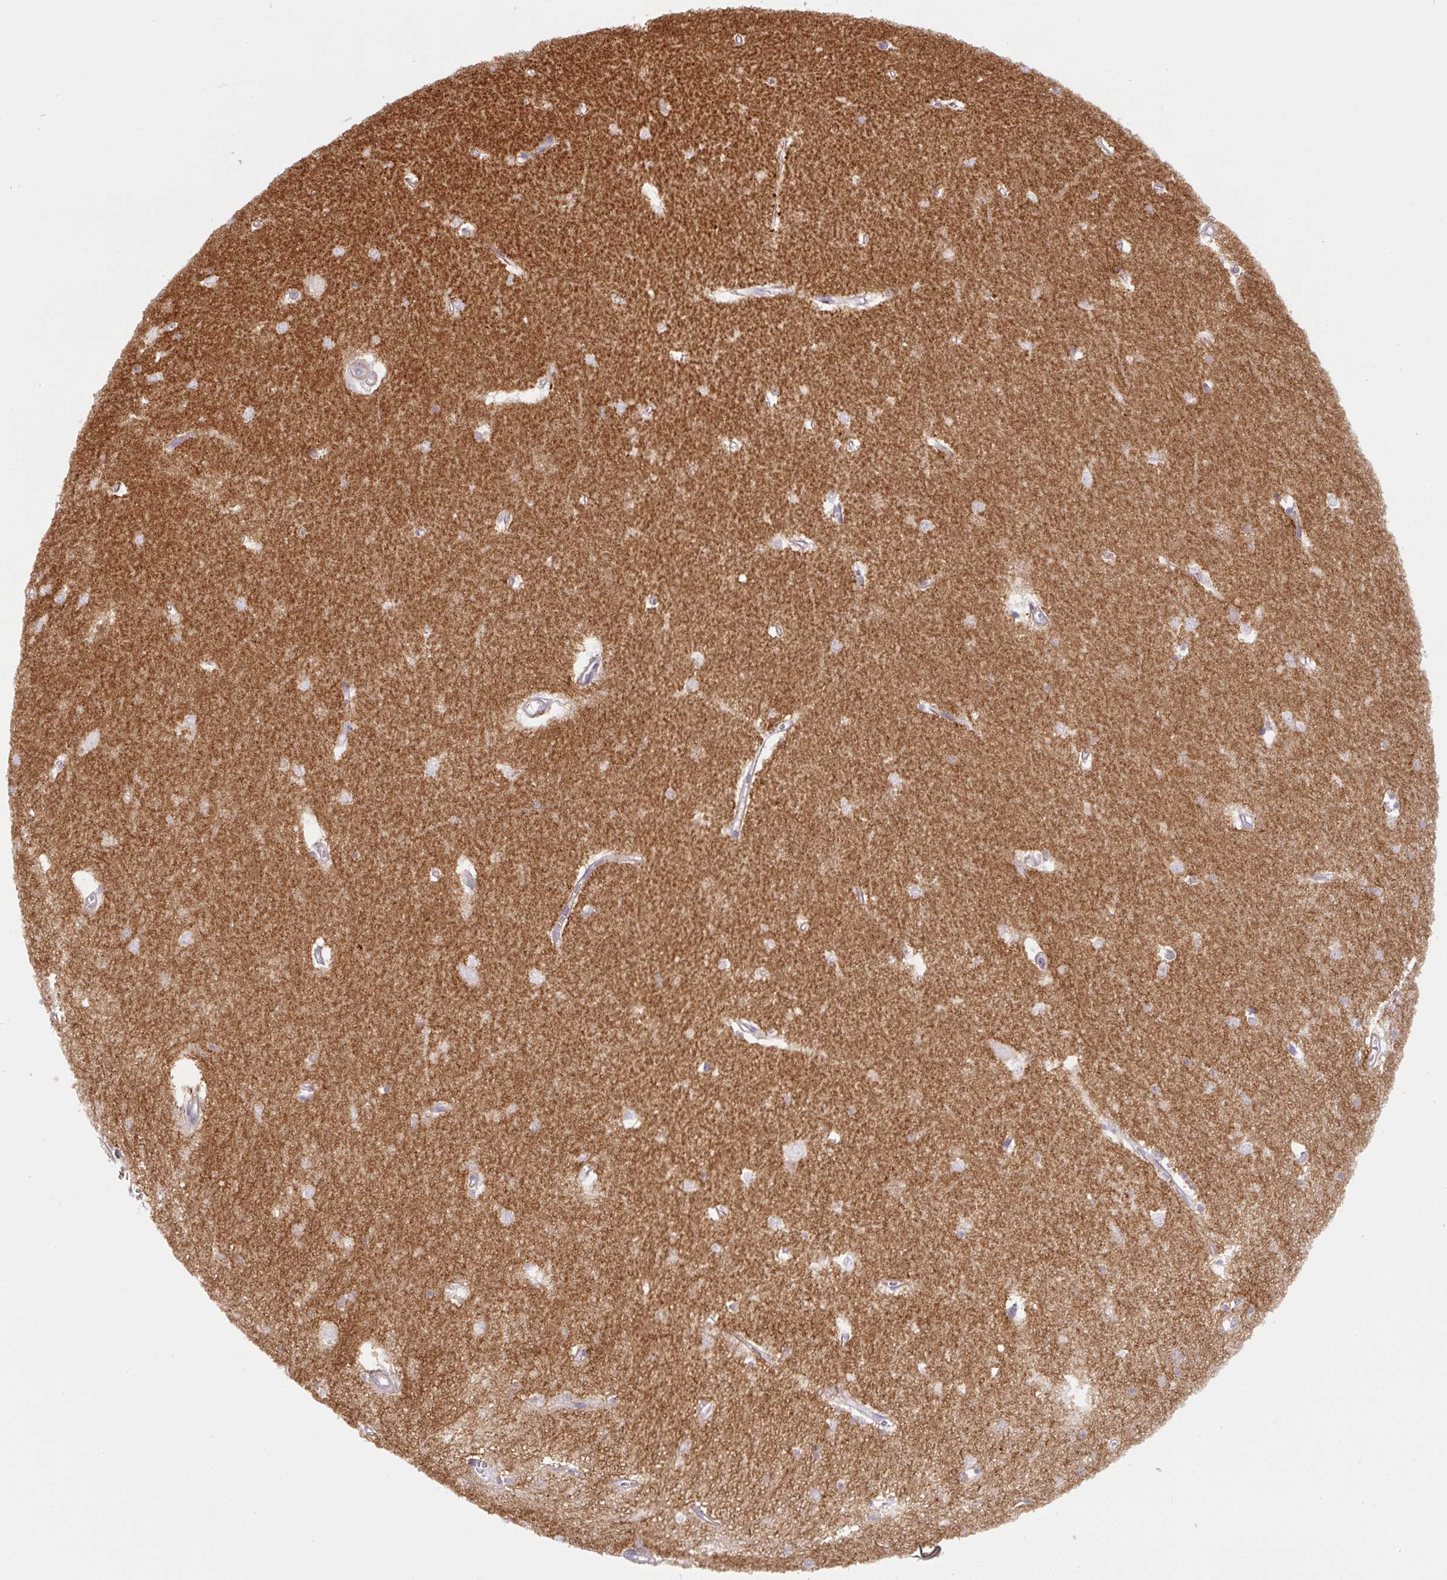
{"staining": {"intensity": "negative", "quantity": "none", "location": "none"}, "tissue": "hippocampus", "cell_type": "Glial cells", "image_type": "normal", "snomed": [{"axis": "morphology", "description": "Normal tissue, NOS"}, {"axis": "topography", "description": "Hippocampus"}], "caption": "This is an immunohistochemistry (IHC) image of normal human hippocampus. There is no expression in glial cells.", "gene": "NPTN", "patient": {"sex": "female", "age": 64}}